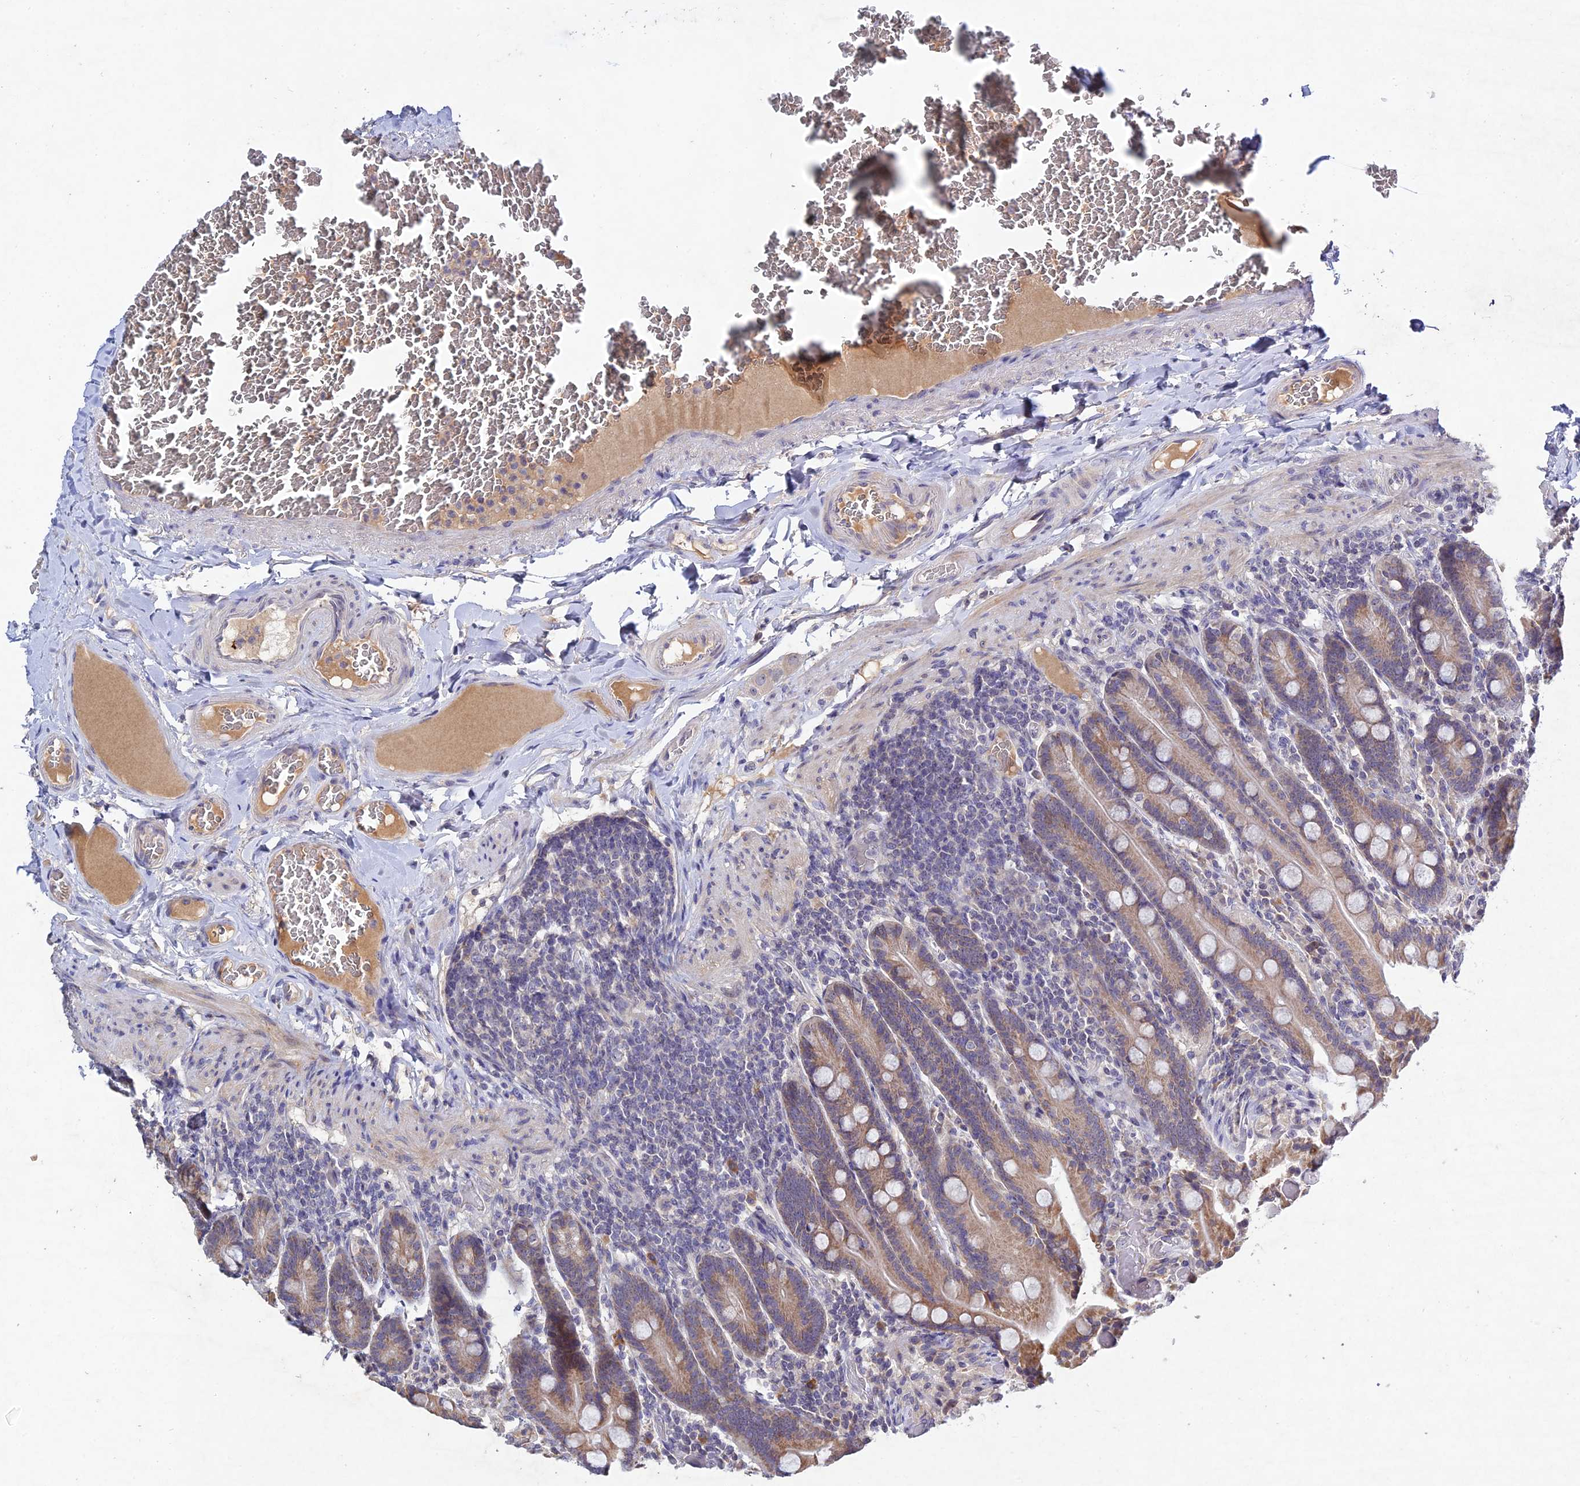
{"staining": {"intensity": "strong", "quantity": "25%-75%", "location": "cytoplasmic/membranous"}, "tissue": "duodenum", "cell_type": "Glandular cells", "image_type": "normal", "snomed": [{"axis": "morphology", "description": "Normal tissue, NOS"}, {"axis": "topography", "description": "Duodenum"}], "caption": "High-magnification brightfield microscopy of unremarkable duodenum stained with DAB (brown) and counterstained with hematoxylin (blue). glandular cells exhibit strong cytoplasmic/membranous staining is seen in approximately25%-75% of cells. Nuclei are stained in blue.", "gene": "CHST5", "patient": {"sex": "female", "age": 62}}